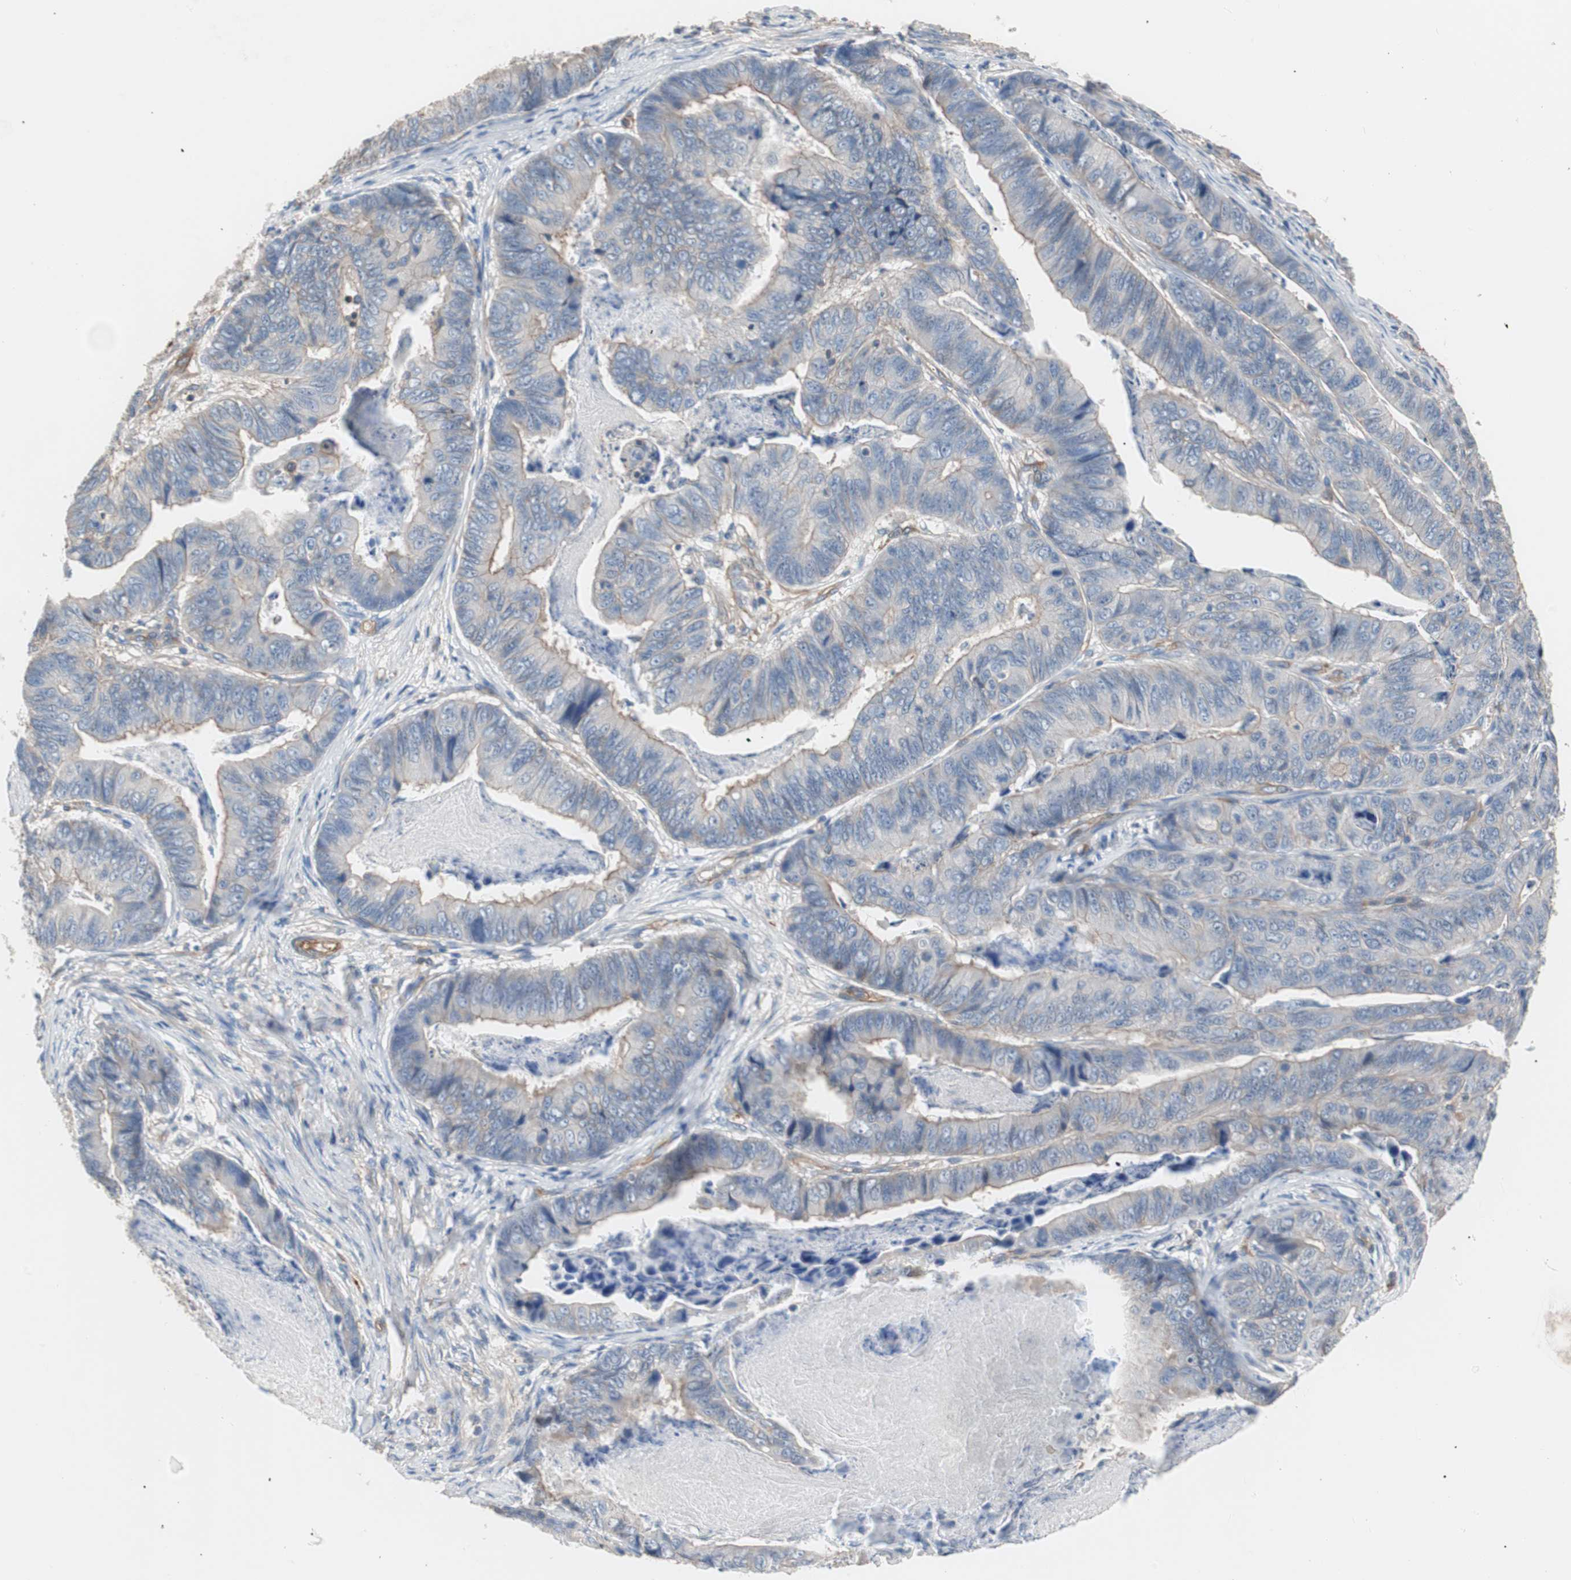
{"staining": {"intensity": "weak", "quantity": "<25%", "location": "cytoplasmic/membranous"}, "tissue": "stomach cancer", "cell_type": "Tumor cells", "image_type": "cancer", "snomed": [{"axis": "morphology", "description": "Adenocarcinoma, NOS"}, {"axis": "topography", "description": "Stomach, lower"}], "caption": "High magnification brightfield microscopy of stomach cancer (adenocarcinoma) stained with DAB (brown) and counterstained with hematoxylin (blue): tumor cells show no significant positivity. (Immunohistochemistry, brightfield microscopy, high magnification).", "gene": "GPR160", "patient": {"sex": "male", "age": 77}}